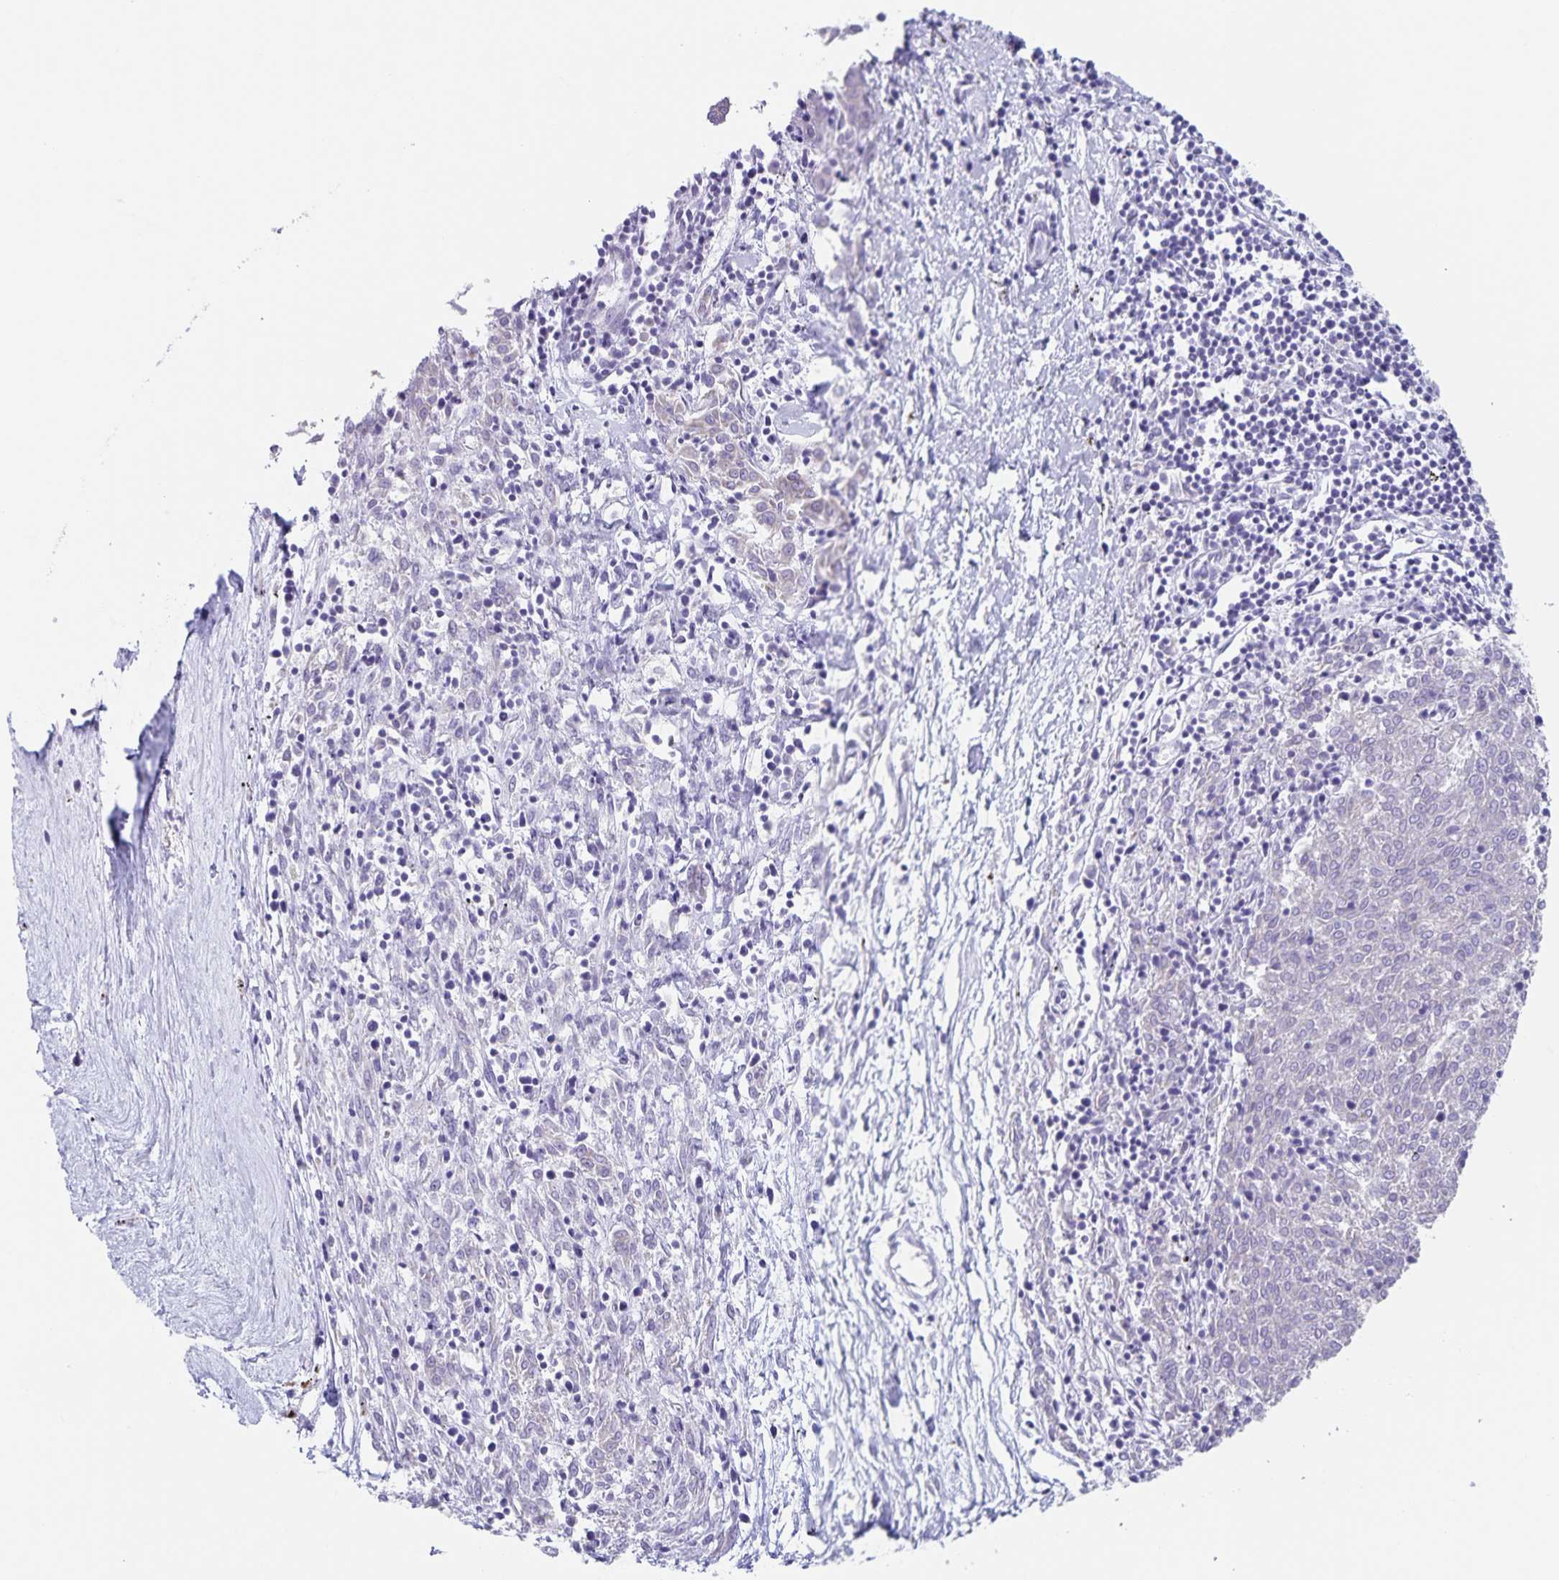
{"staining": {"intensity": "negative", "quantity": "none", "location": "none"}, "tissue": "melanoma", "cell_type": "Tumor cells", "image_type": "cancer", "snomed": [{"axis": "morphology", "description": "Malignant melanoma, NOS"}, {"axis": "topography", "description": "Skin"}], "caption": "Tumor cells show no significant protein expression in malignant melanoma.", "gene": "SYNM", "patient": {"sex": "female", "age": 72}}